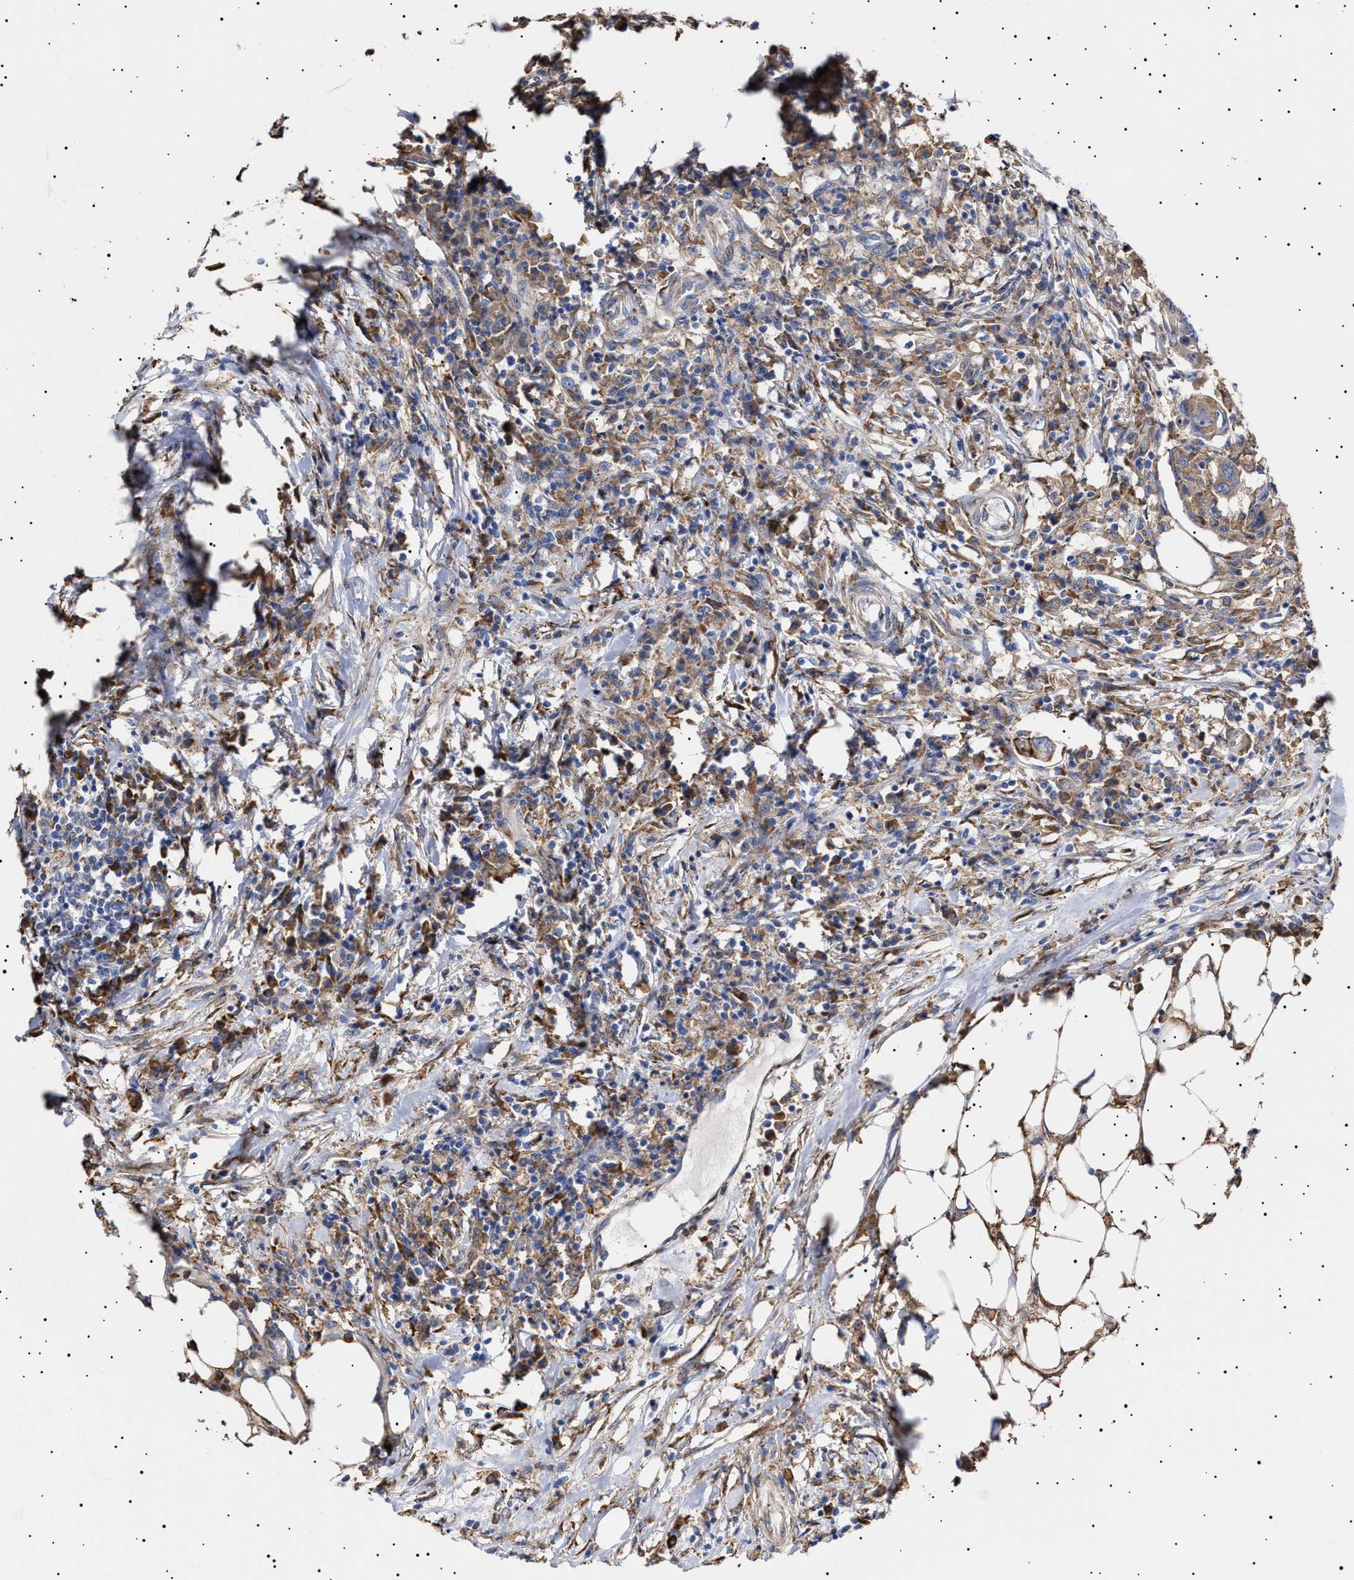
{"staining": {"intensity": "moderate", "quantity": ">75%", "location": "cytoplasmic/membranous"}, "tissue": "colorectal cancer", "cell_type": "Tumor cells", "image_type": "cancer", "snomed": [{"axis": "morphology", "description": "Adenocarcinoma, NOS"}, {"axis": "topography", "description": "Colon"}], "caption": "Brown immunohistochemical staining in colorectal cancer (adenocarcinoma) exhibits moderate cytoplasmic/membranous expression in about >75% of tumor cells.", "gene": "ERCC6L2", "patient": {"sex": "male", "age": 71}}